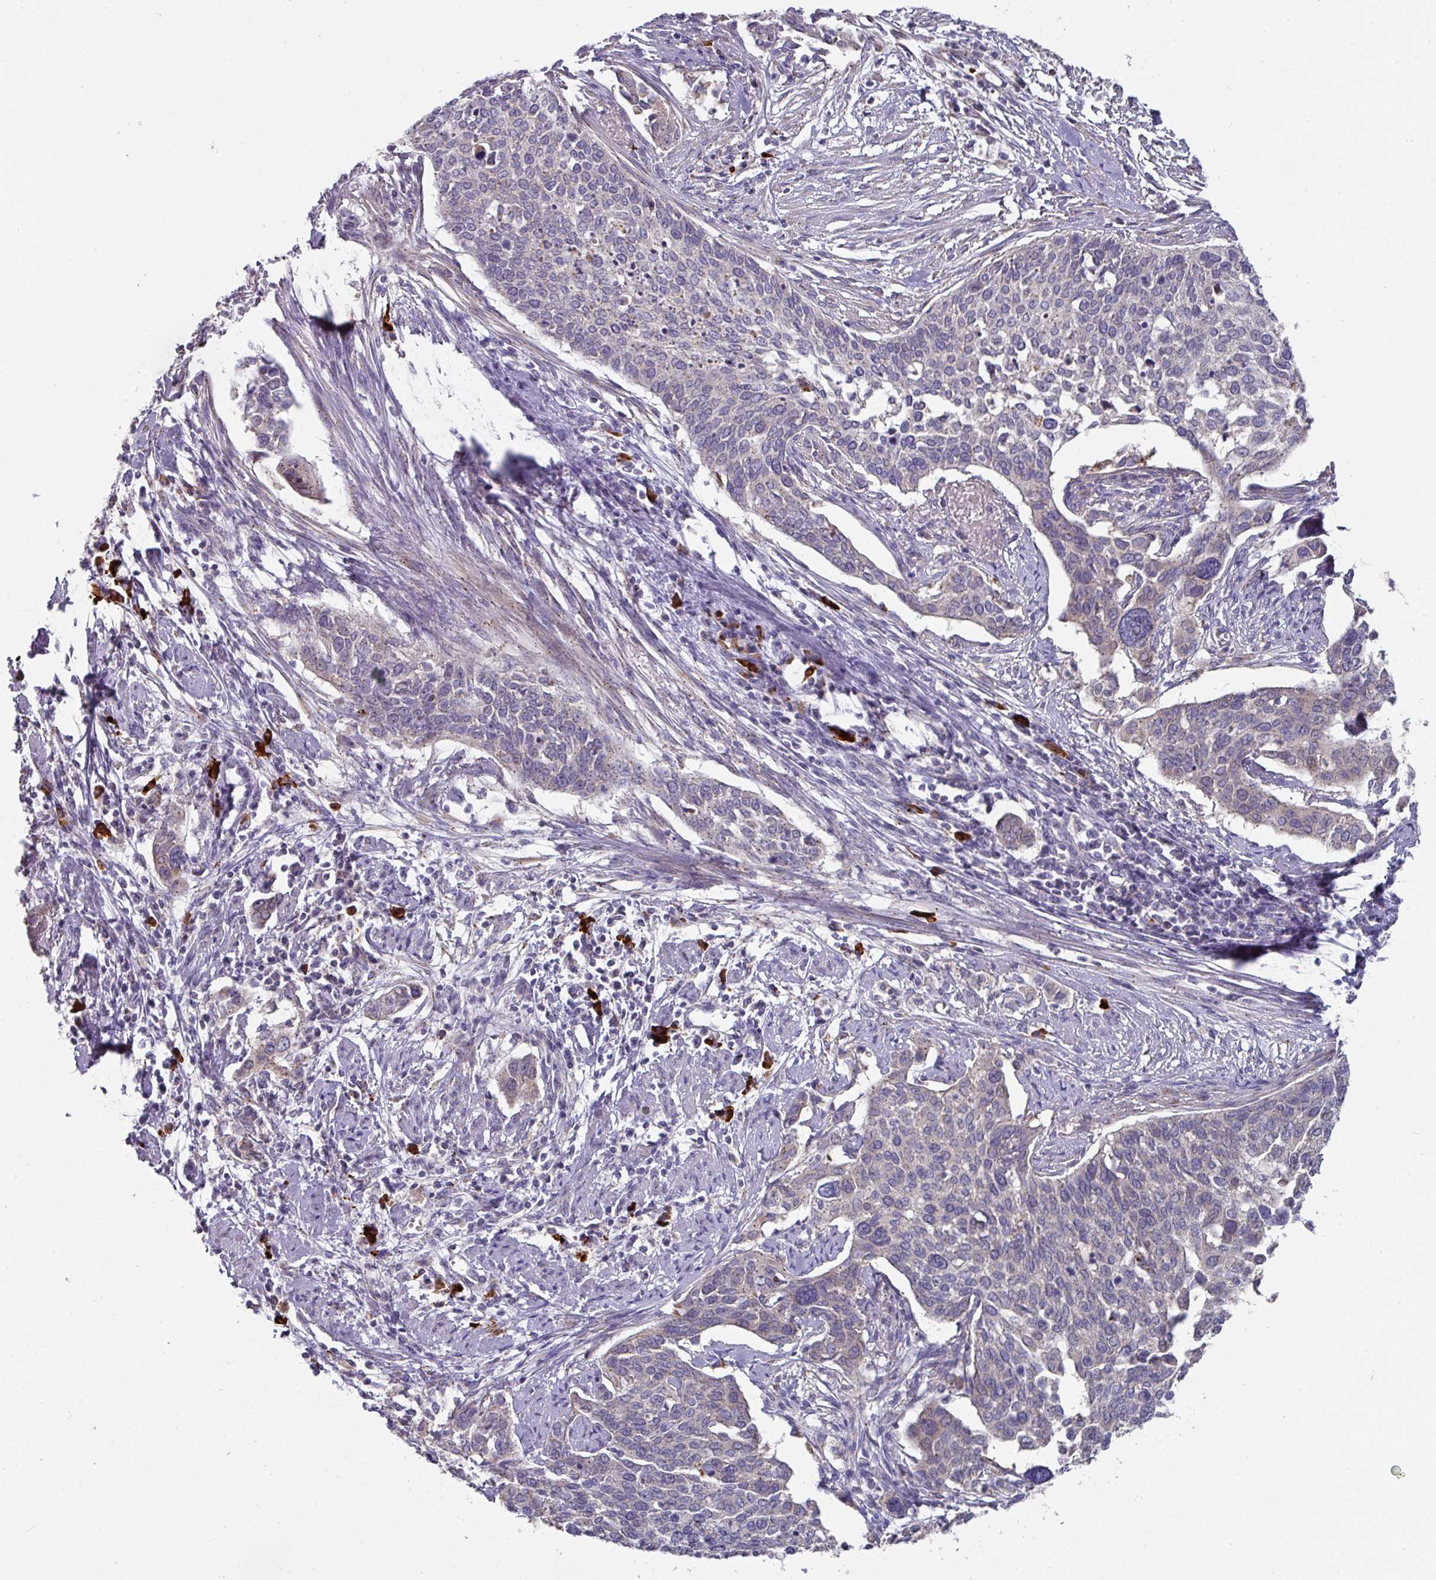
{"staining": {"intensity": "negative", "quantity": "none", "location": "none"}, "tissue": "cervical cancer", "cell_type": "Tumor cells", "image_type": "cancer", "snomed": [{"axis": "morphology", "description": "Squamous cell carcinoma, NOS"}, {"axis": "topography", "description": "Cervix"}], "caption": "IHC of cervical cancer reveals no positivity in tumor cells.", "gene": "IL4R", "patient": {"sex": "female", "age": 44}}